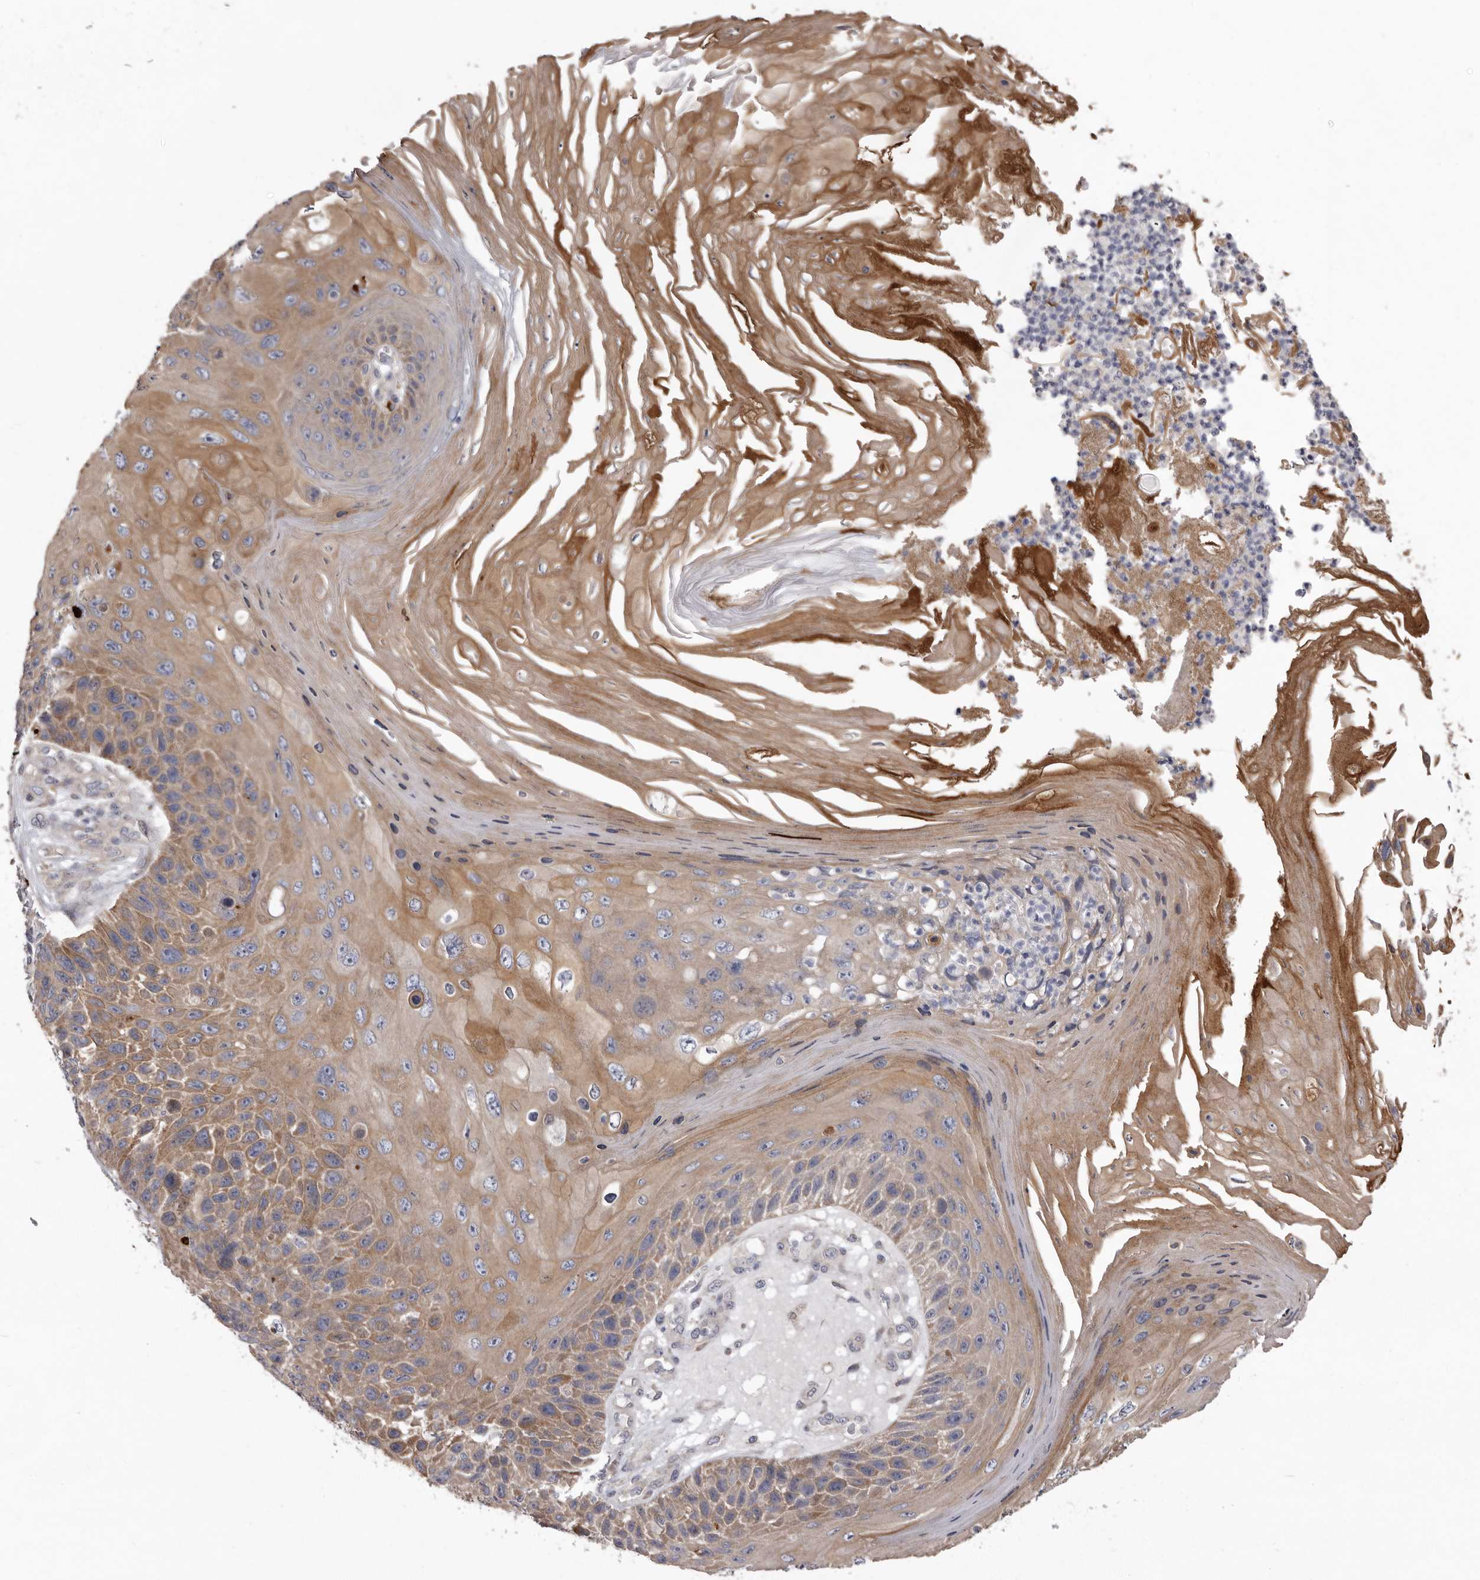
{"staining": {"intensity": "moderate", "quantity": ">75%", "location": "cytoplasmic/membranous"}, "tissue": "skin cancer", "cell_type": "Tumor cells", "image_type": "cancer", "snomed": [{"axis": "morphology", "description": "Squamous cell carcinoma, NOS"}, {"axis": "topography", "description": "Skin"}], "caption": "Moderate cytoplasmic/membranous protein positivity is present in approximately >75% of tumor cells in squamous cell carcinoma (skin). (Stains: DAB (3,3'-diaminobenzidine) in brown, nuclei in blue, Microscopy: brightfield microscopy at high magnification).", "gene": "WDR47", "patient": {"sex": "female", "age": 88}}